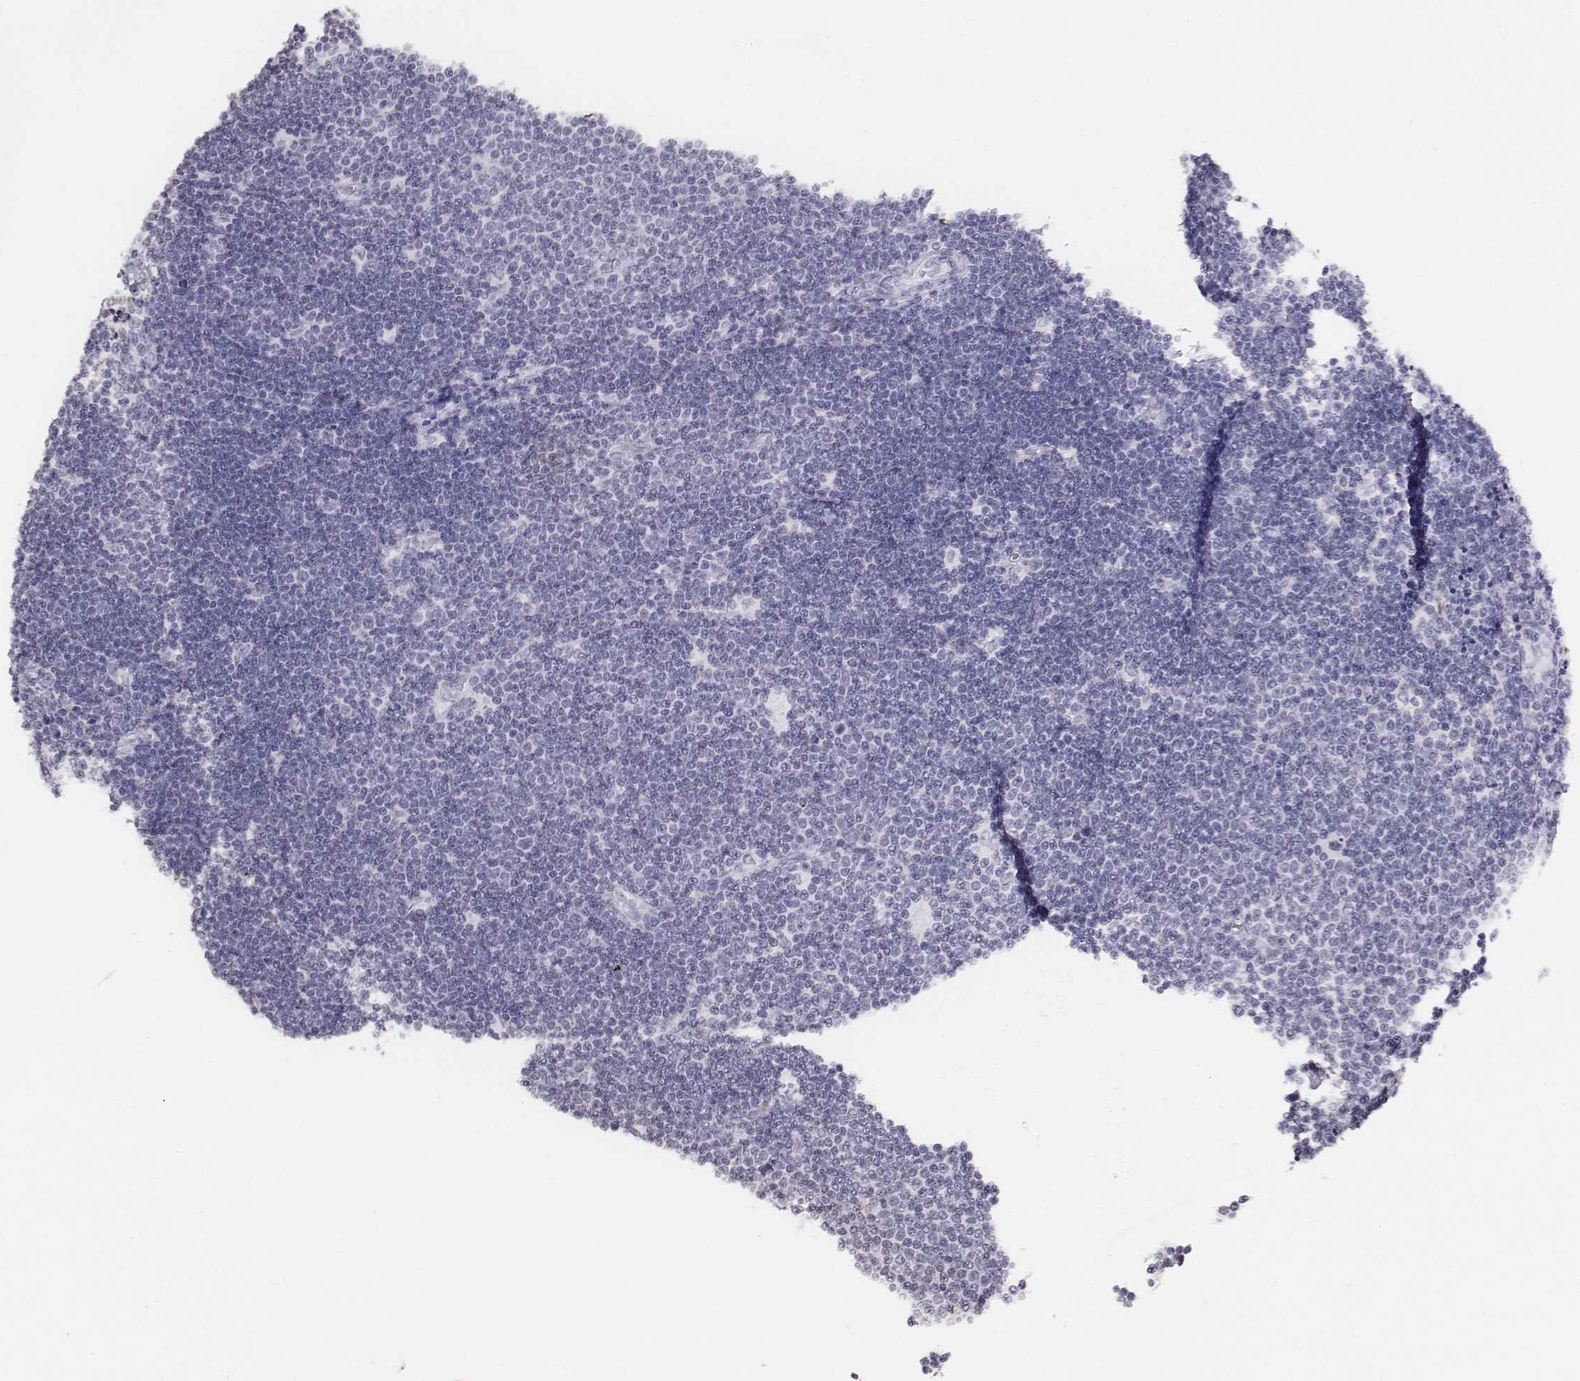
{"staining": {"intensity": "negative", "quantity": "none", "location": "none"}, "tissue": "lymphoma", "cell_type": "Tumor cells", "image_type": "cancer", "snomed": [{"axis": "morphology", "description": "Malignant lymphoma, non-Hodgkin's type, Low grade"}, {"axis": "topography", "description": "Brain"}], "caption": "DAB (3,3'-diaminobenzidine) immunohistochemical staining of human lymphoma reveals no significant expression in tumor cells.", "gene": "BARHL1", "patient": {"sex": "female", "age": 66}}